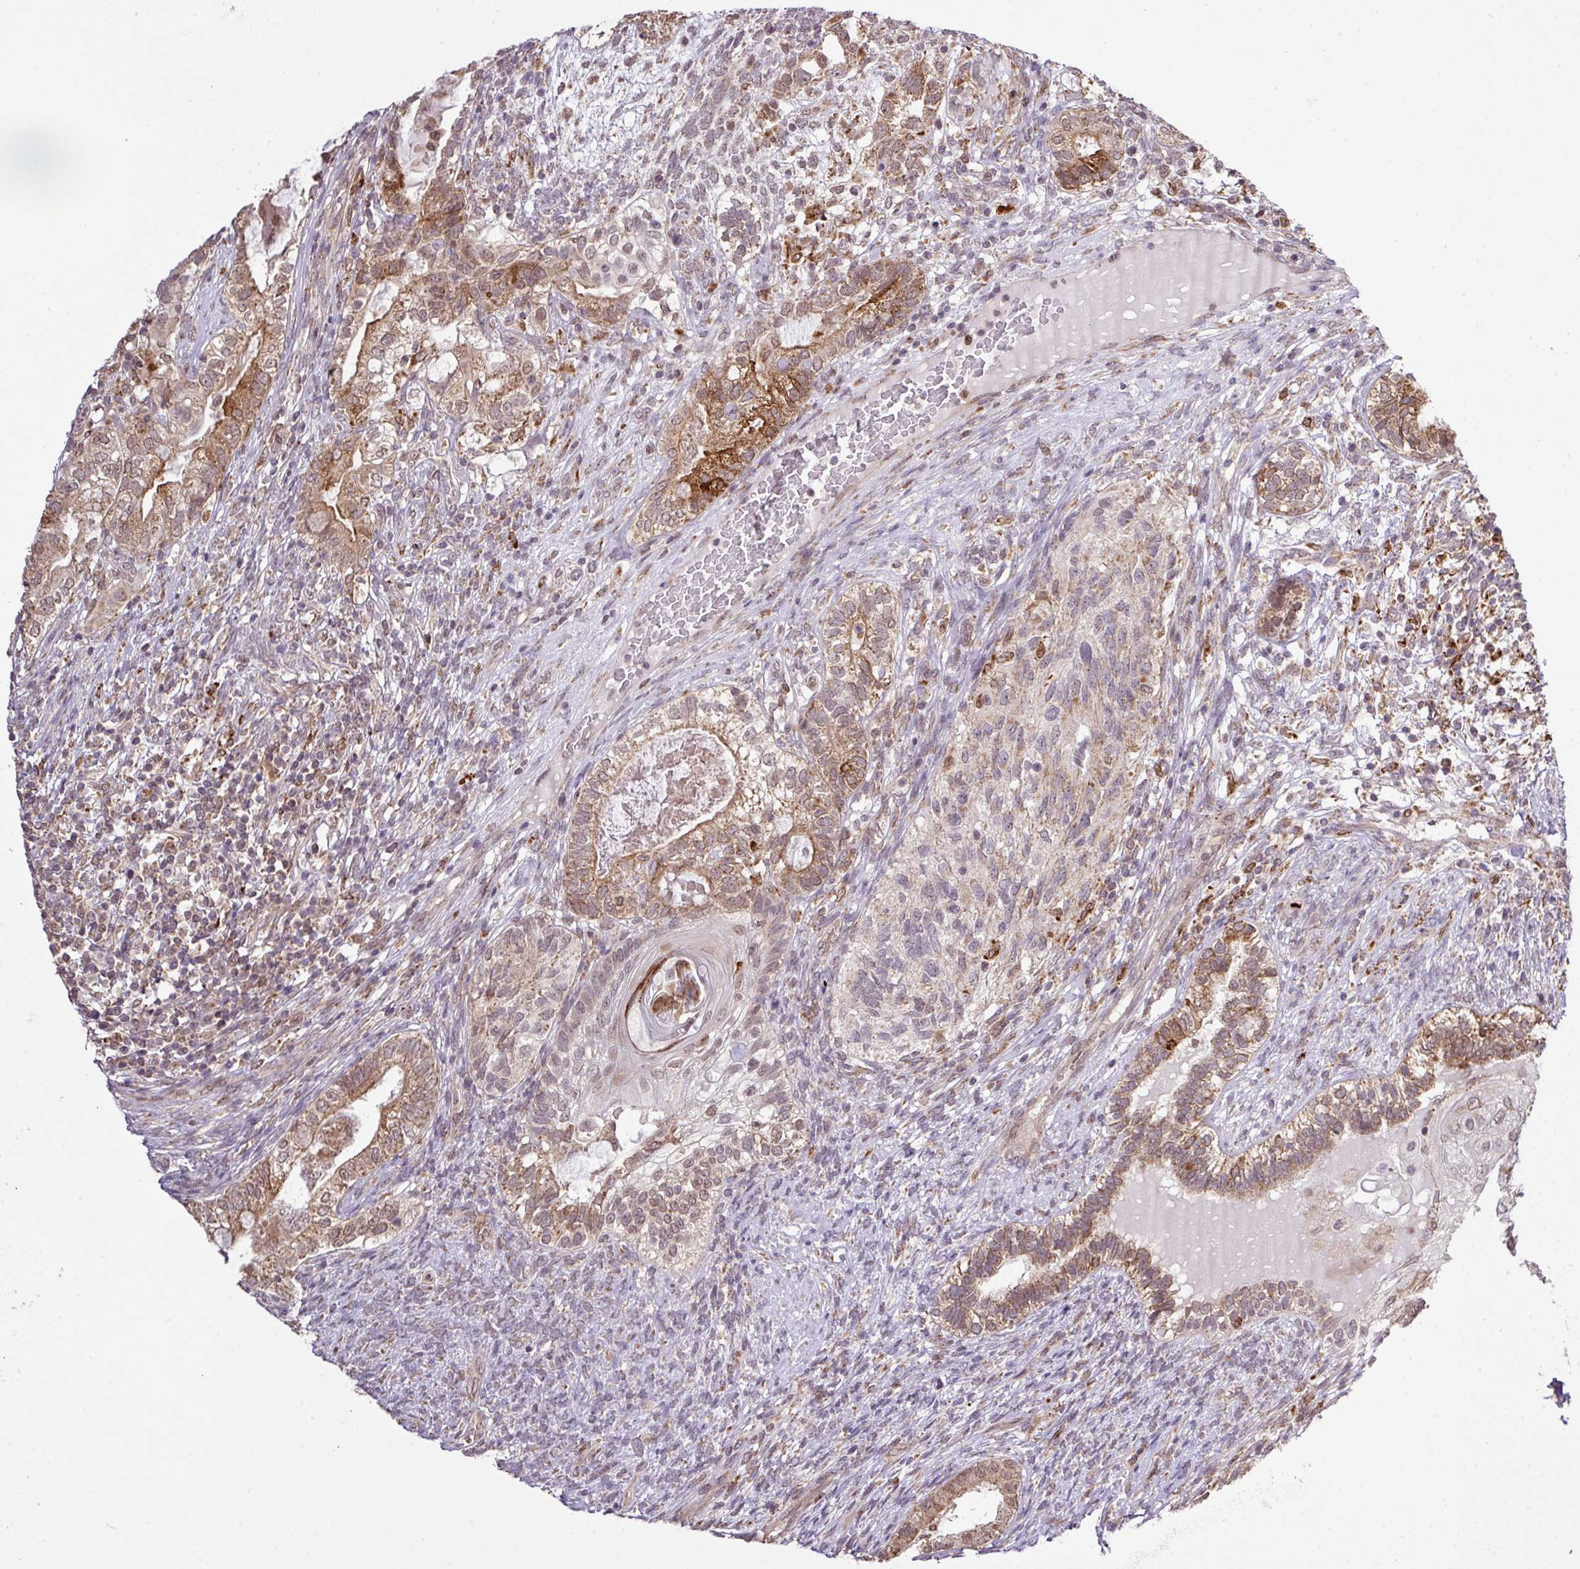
{"staining": {"intensity": "moderate", "quantity": ">75%", "location": "cytoplasmic/membranous,nuclear"}, "tissue": "testis cancer", "cell_type": "Tumor cells", "image_type": "cancer", "snomed": [{"axis": "morphology", "description": "Seminoma, NOS"}, {"axis": "morphology", "description": "Carcinoma, Embryonal, NOS"}, {"axis": "topography", "description": "Testis"}], "caption": "Protein expression analysis of human testis cancer reveals moderate cytoplasmic/membranous and nuclear staining in about >75% of tumor cells.", "gene": "SMCO4", "patient": {"sex": "male", "age": 41}}